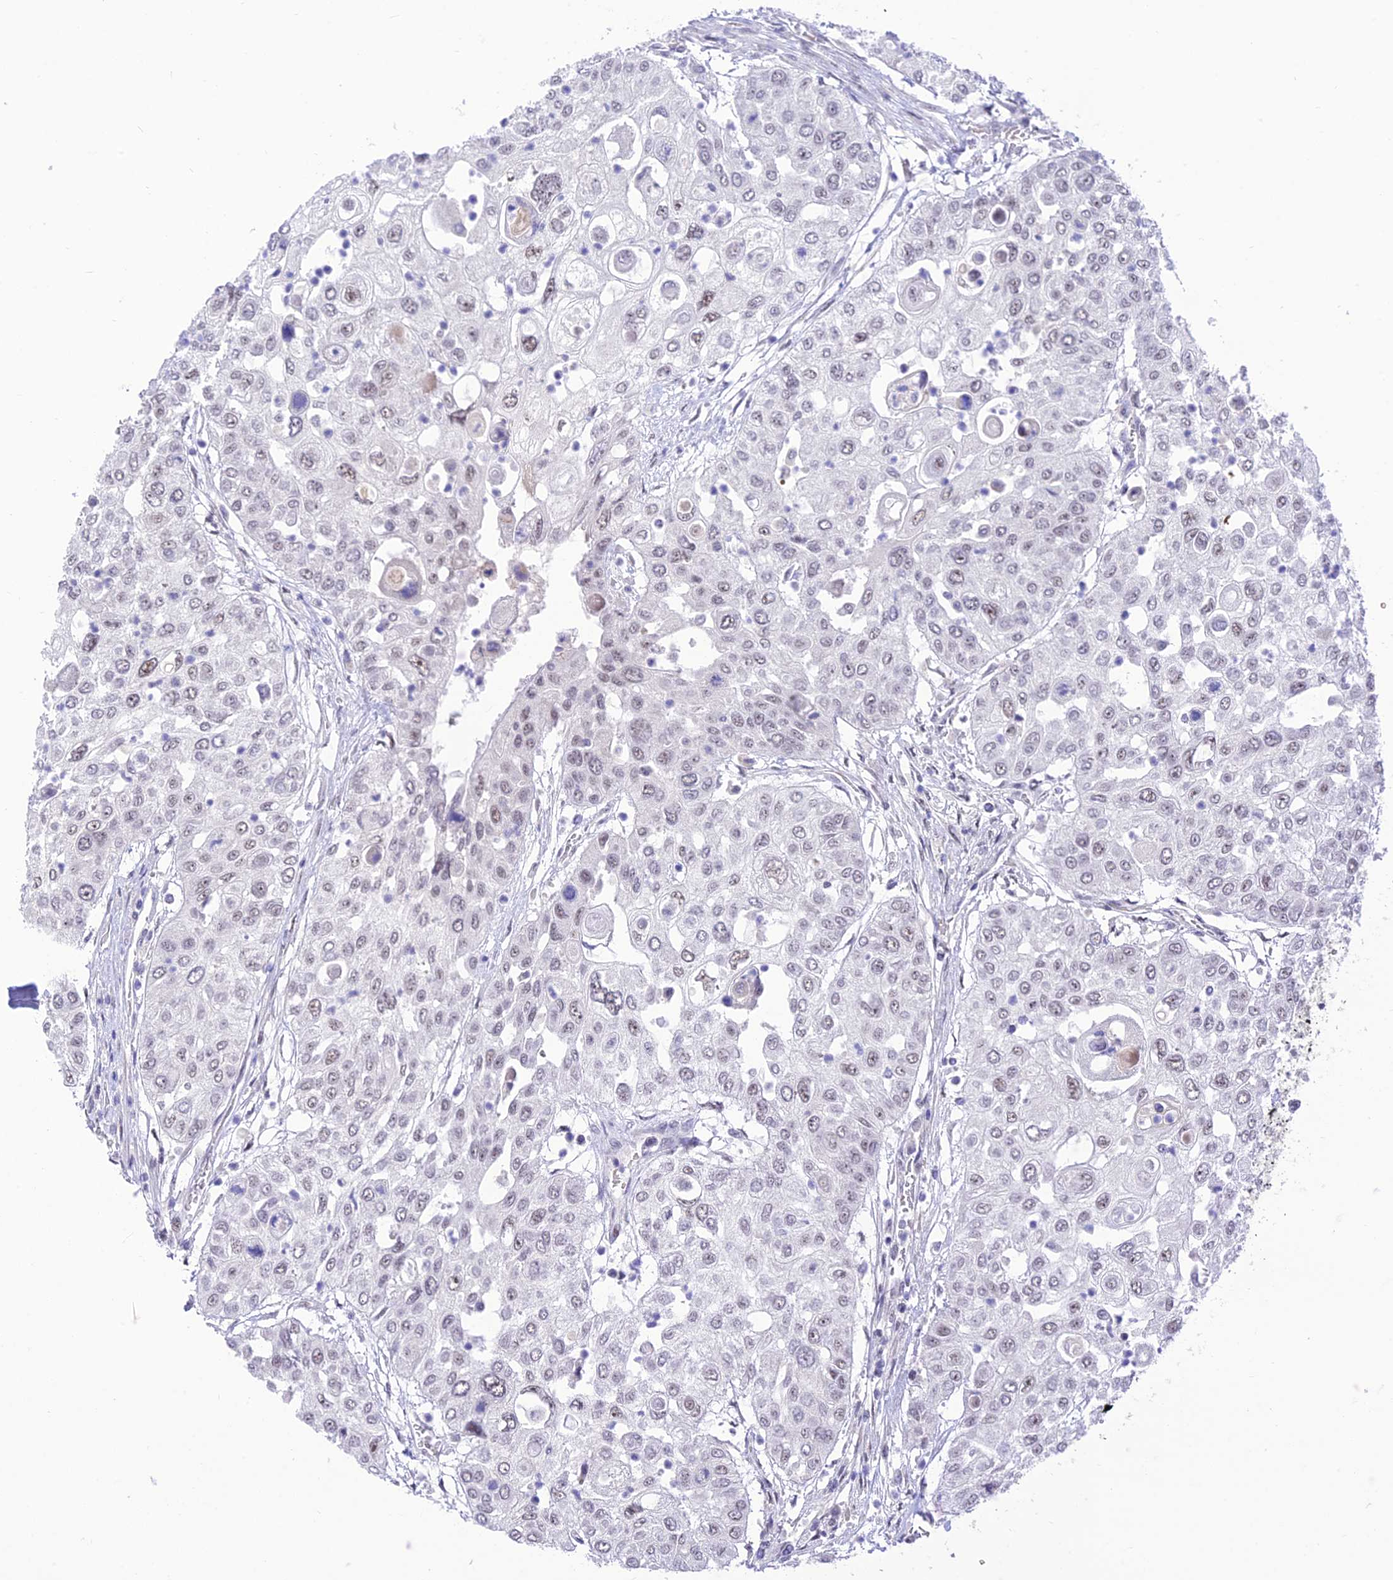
{"staining": {"intensity": "weak", "quantity": "<25%", "location": "nuclear"}, "tissue": "urothelial cancer", "cell_type": "Tumor cells", "image_type": "cancer", "snomed": [{"axis": "morphology", "description": "Urothelial carcinoma, High grade"}, {"axis": "topography", "description": "Urinary bladder"}], "caption": "Photomicrograph shows no protein expression in tumor cells of high-grade urothelial carcinoma tissue.", "gene": "ASPDH", "patient": {"sex": "female", "age": 79}}